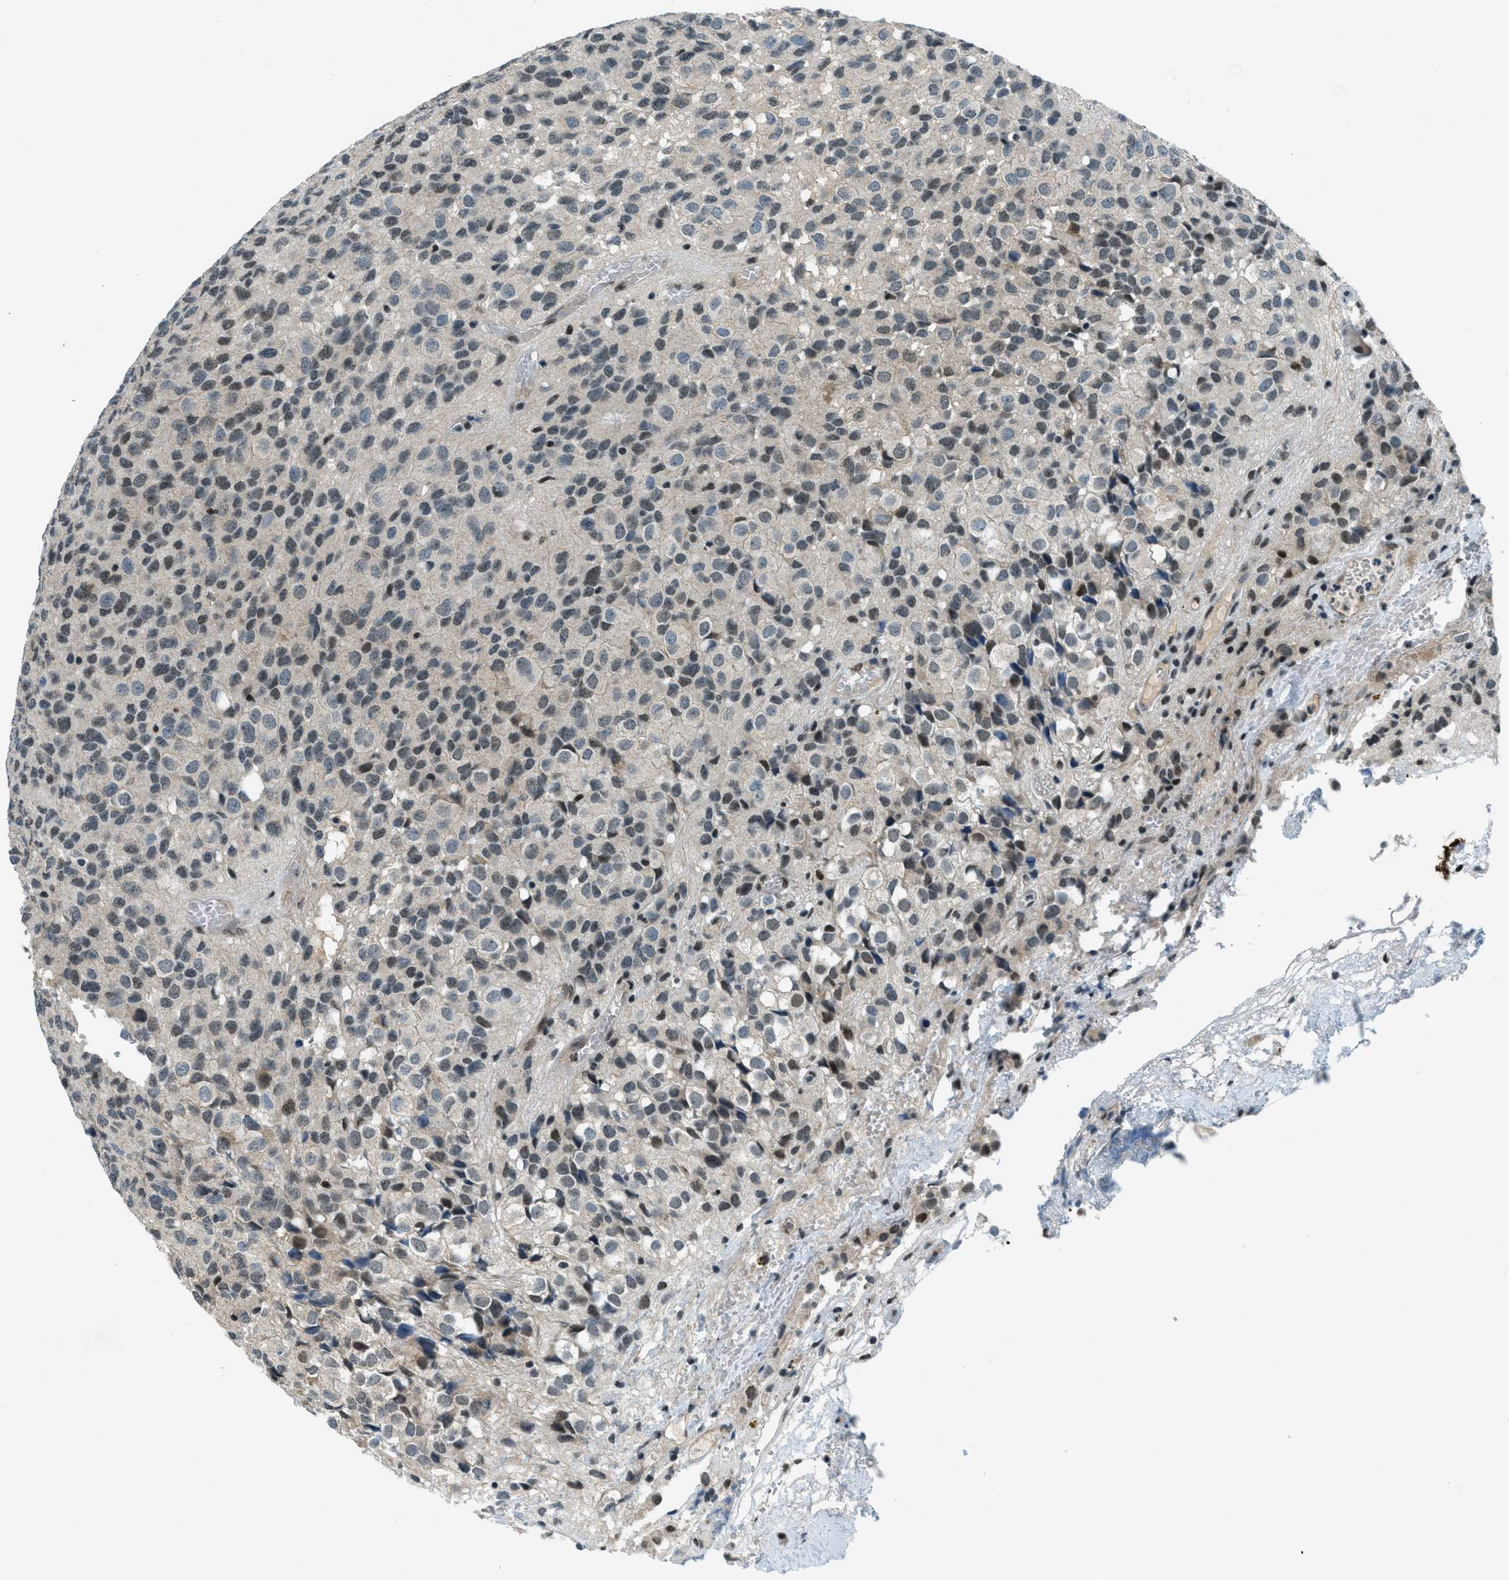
{"staining": {"intensity": "weak", "quantity": "25%-75%", "location": "nuclear"}, "tissue": "glioma", "cell_type": "Tumor cells", "image_type": "cancer", "snomed": [{"axis": "morphology", "description": "Glioma, malignant, High grade"}, {"axis": "topography", "description": "Brain"}], "caption": "This histopathology image demonstrates glioma stained with immunohistochemistry (IHC) to label a protein in brown. The nuclear of tumor cells show weak positivity for the protein. Nuclei are counter-stained blue.", "gene": "KLF6", "patient": {"sex": "male", "age": 32}}